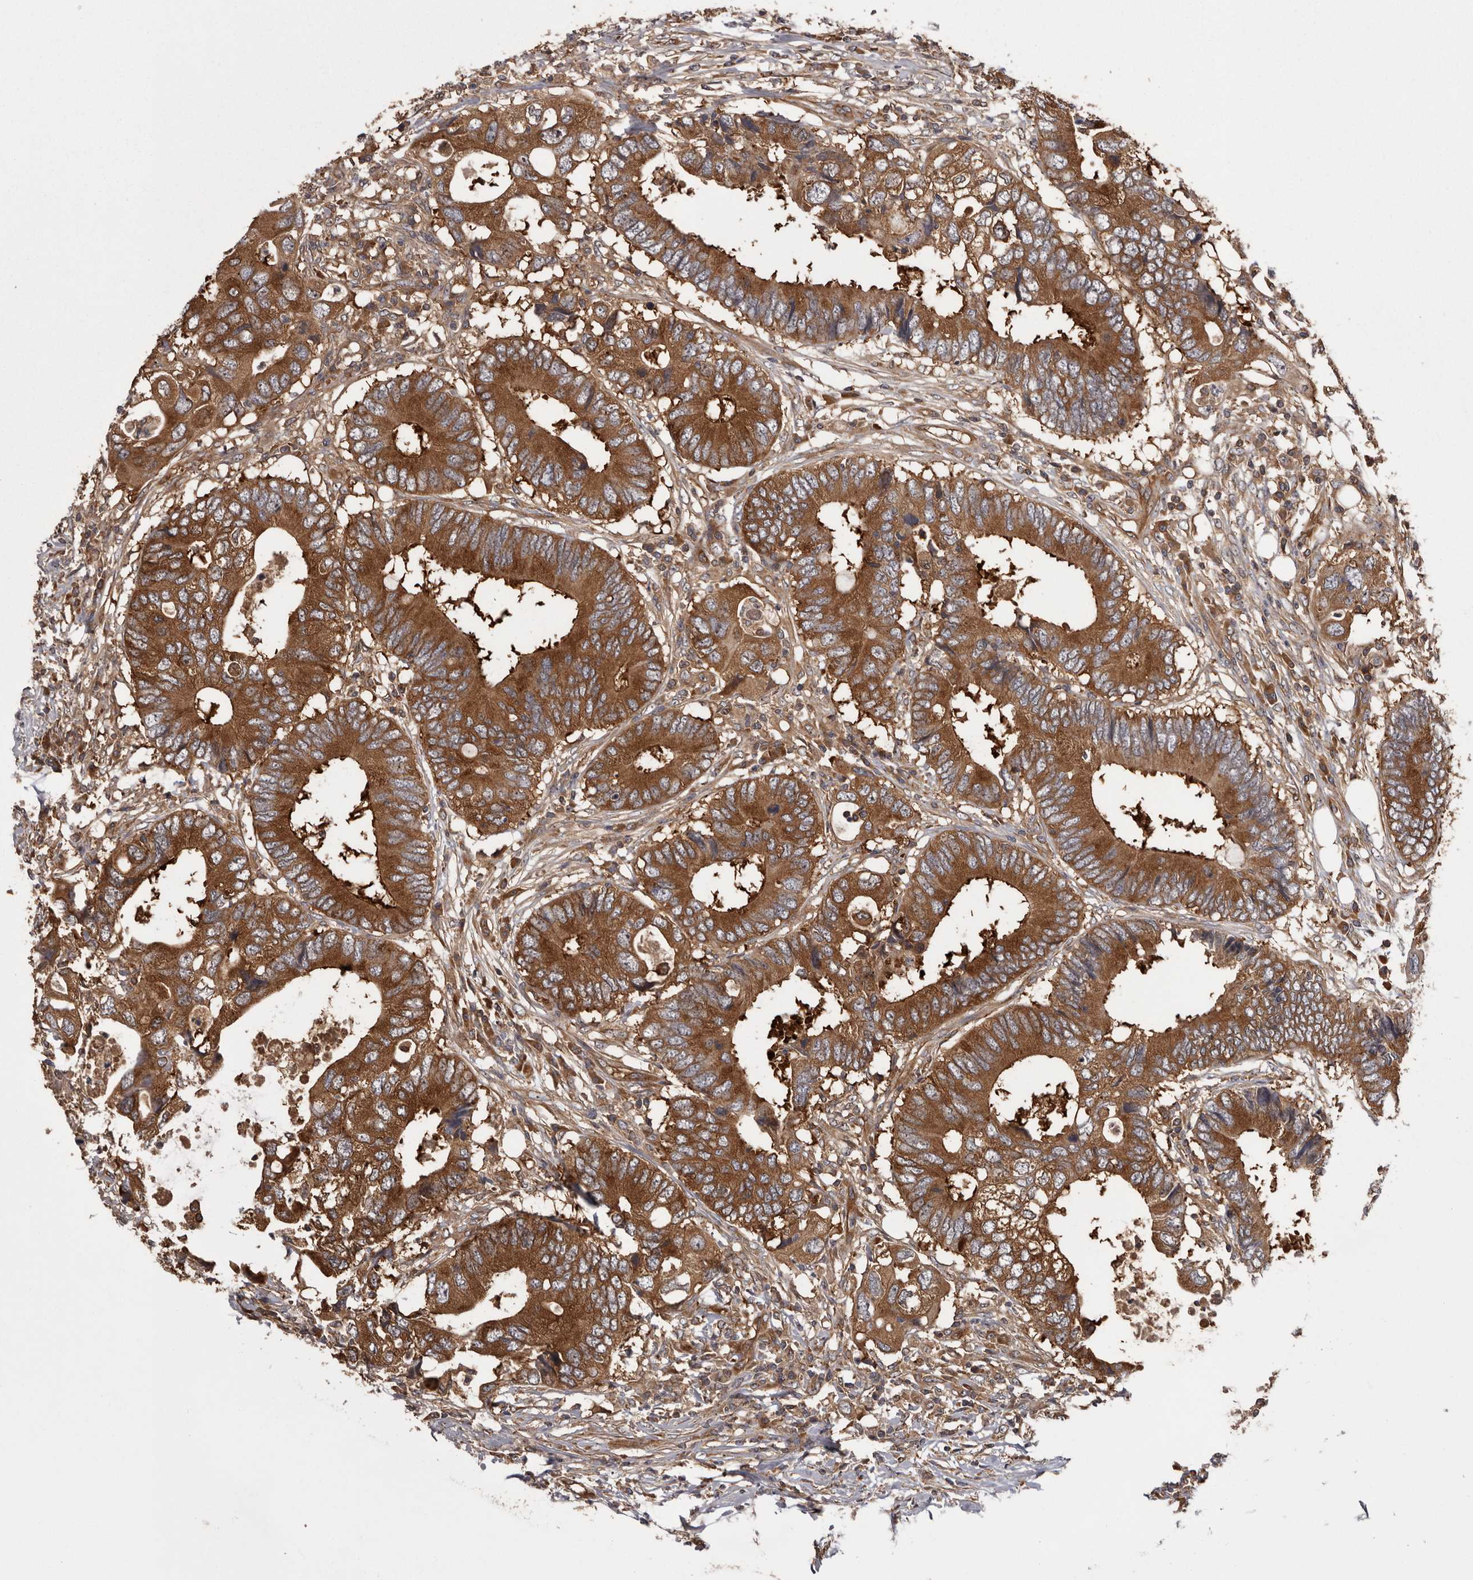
{"staining": {"intensity": "strong", "quantity": ">75%", "location": "cytoplasmic/membranous"}, "tissue": "colorectal cancer", "cell_type": "Tumor cells", "image_type": "cancer", "snomed": [{"axis": "morphology", "description": "Adenocarcinoma, NOS"}, {"axis": "topography", "description": "Colon"}], "caption": "Immunohistochemistry image of neoplastic tissue: human colorectal cancer stained using immunohistochemistry demonstrates high levels of strong protein expression localized specifically in the cytoplasmic/membranous of tumor cells, appearing as a cytoplasmic/membranous brown color.", "gene": "DARS1", "patient": {"sex": "male", "age": 71}}